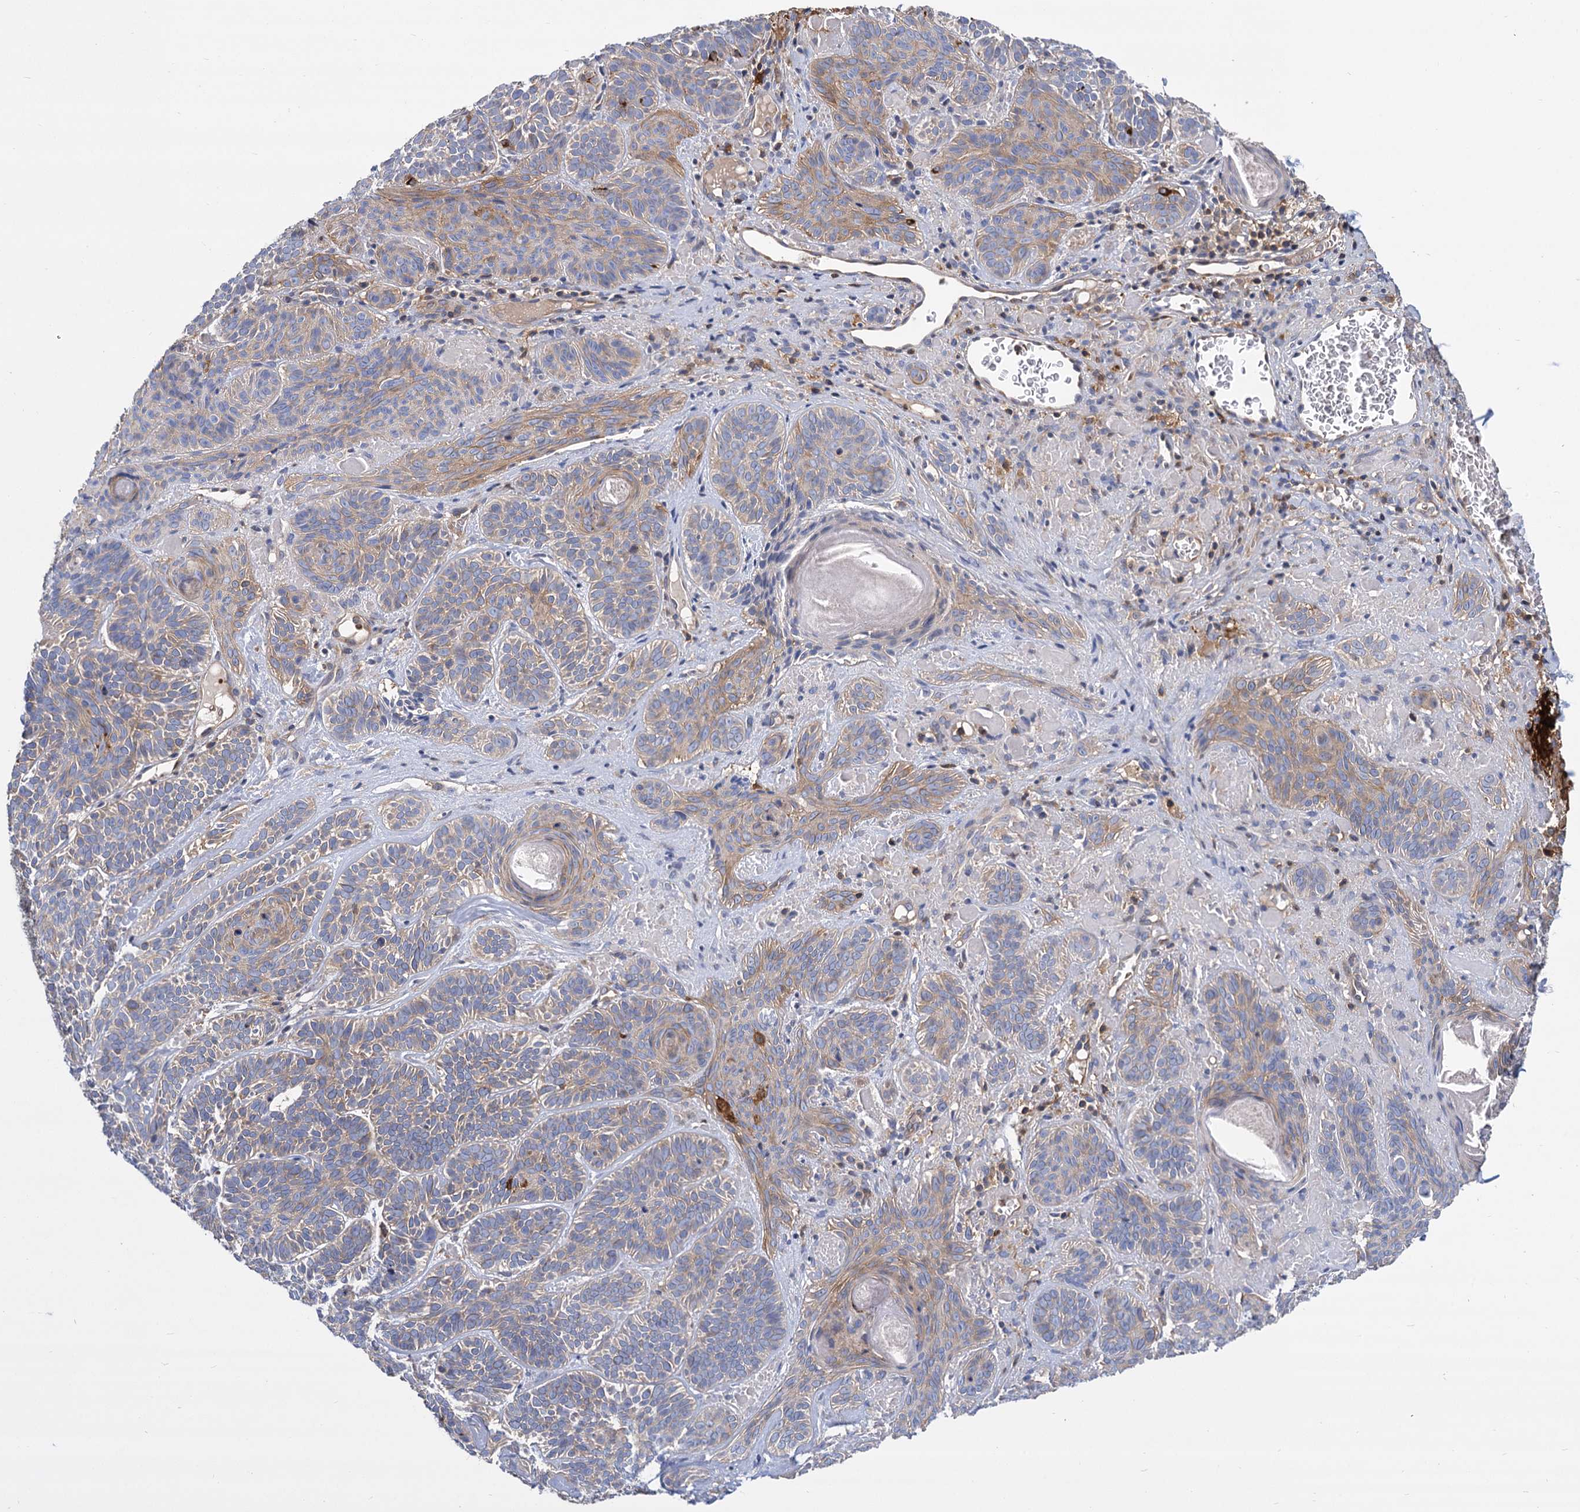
{"staining": {"intensity": "weak", "quantity": "25%-75%", "location": "cytoplasmic/membranous"}, "tissue": "skin cancer", "cell_type": "Tumor cells", "image_type": "cancer", "snomed": [{"axis": "morphology", "description": "Basal cell carcinoma"}, {"axis": "topography", "description": "Skin"}], "caption": "About 25%-75% of tumor cells in basal cell carcinoma (skin) show weak cytoplasmic/membranous protein positivity as visualized by brown immunohistochemical staining.", "gene": "GCLC", "patient": {"sex": "male", "age": 85}}